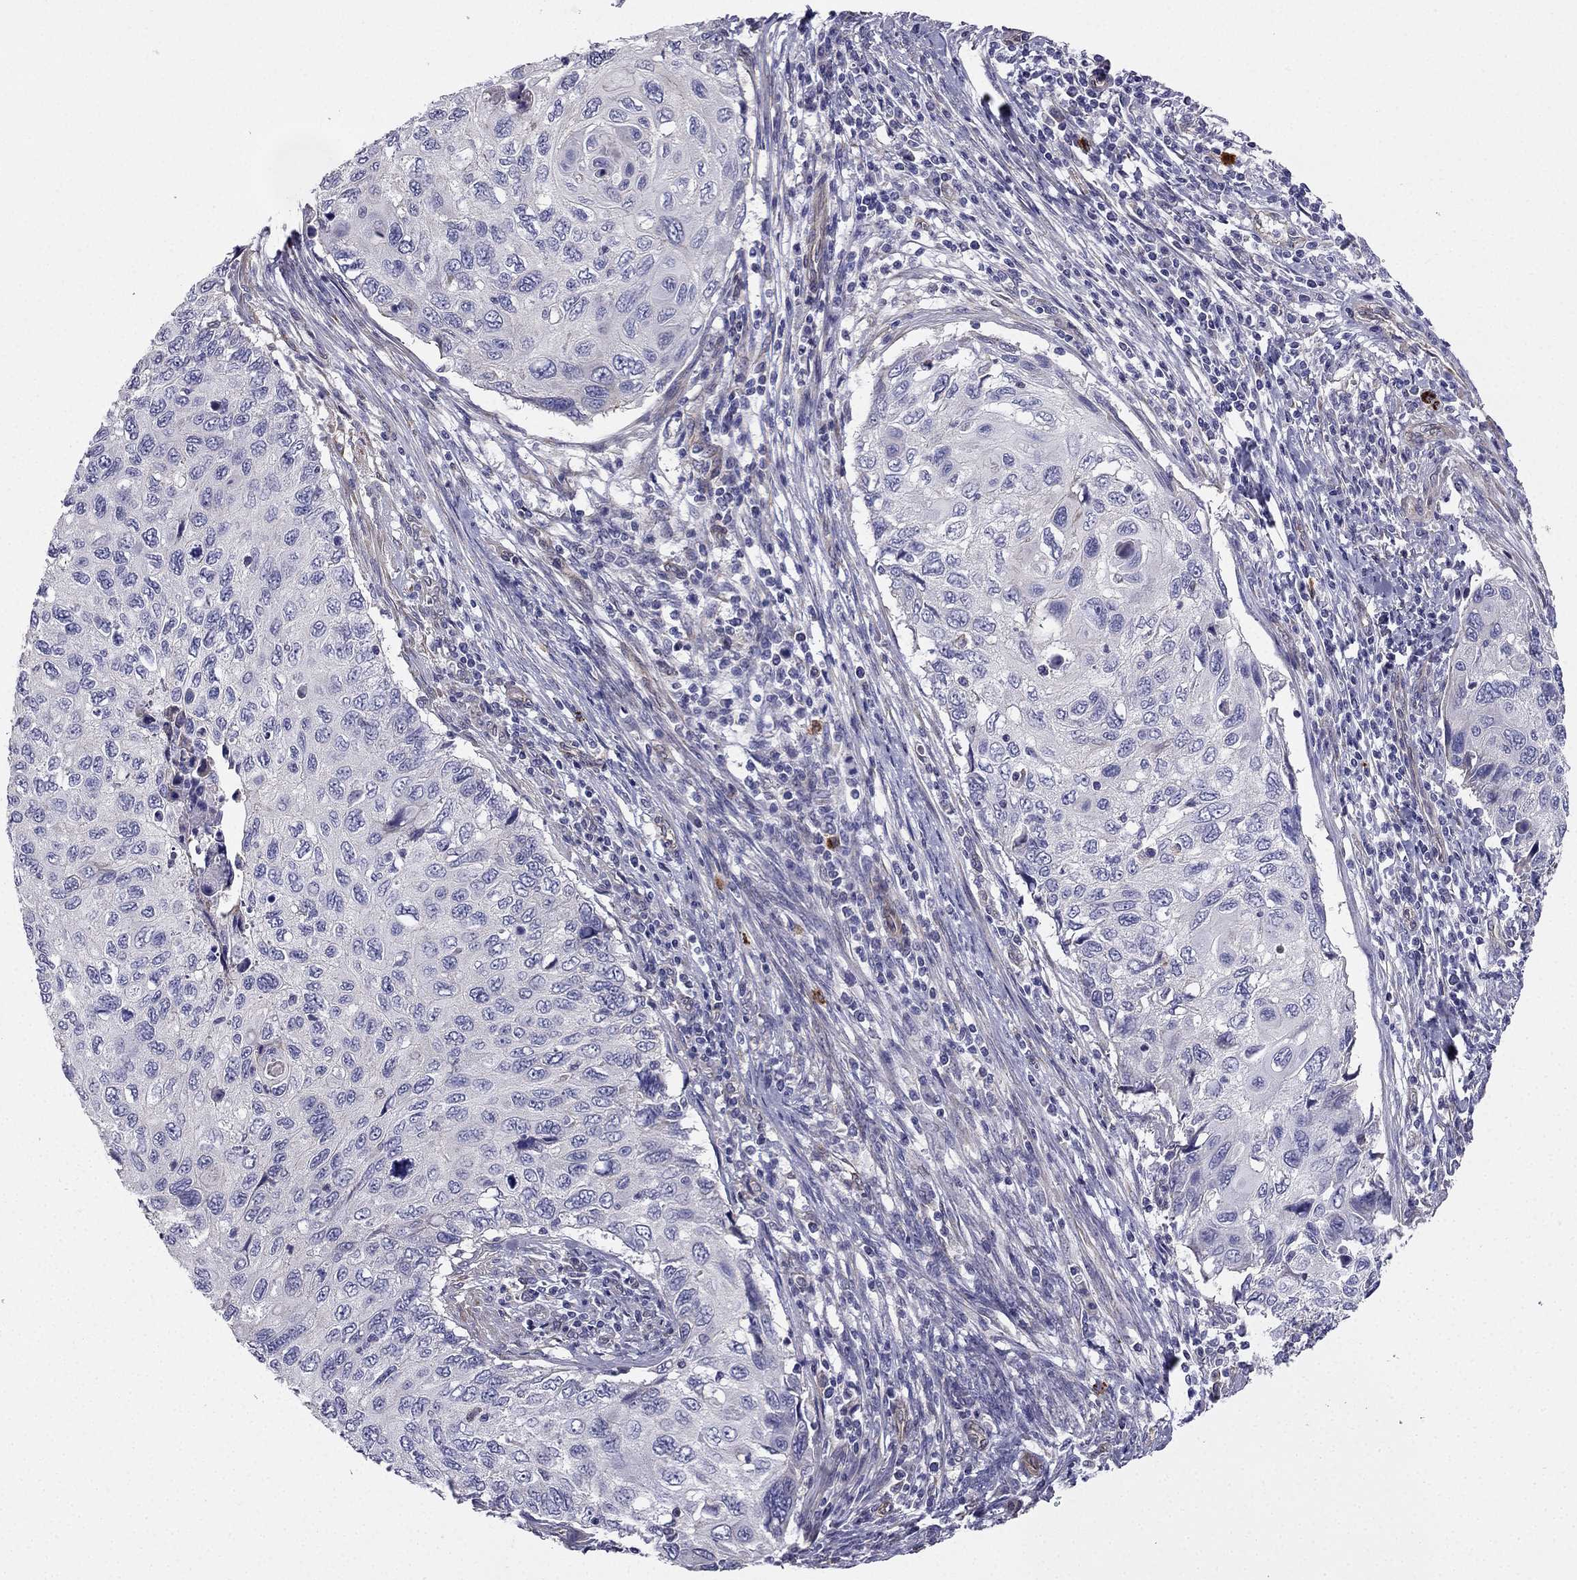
{"staining": {"intensity": "negative", "quantity": "none", "location": "none"}, "tissue": "cervical cancer", "cell_type": "Tumor cells", "image_type": "cancer", "snomed": [{"axis": "morphology", "description": "Squamous cell carcinoma, NOS"}, {"axis": "topography", "description": "Cervix"}], "caption": "Cervical cancer was stained to show a protein in brown. There is no significant expression in tumor cells.", "gene": "ENOX1", "patient": {"sex": "female", "age": 70}}